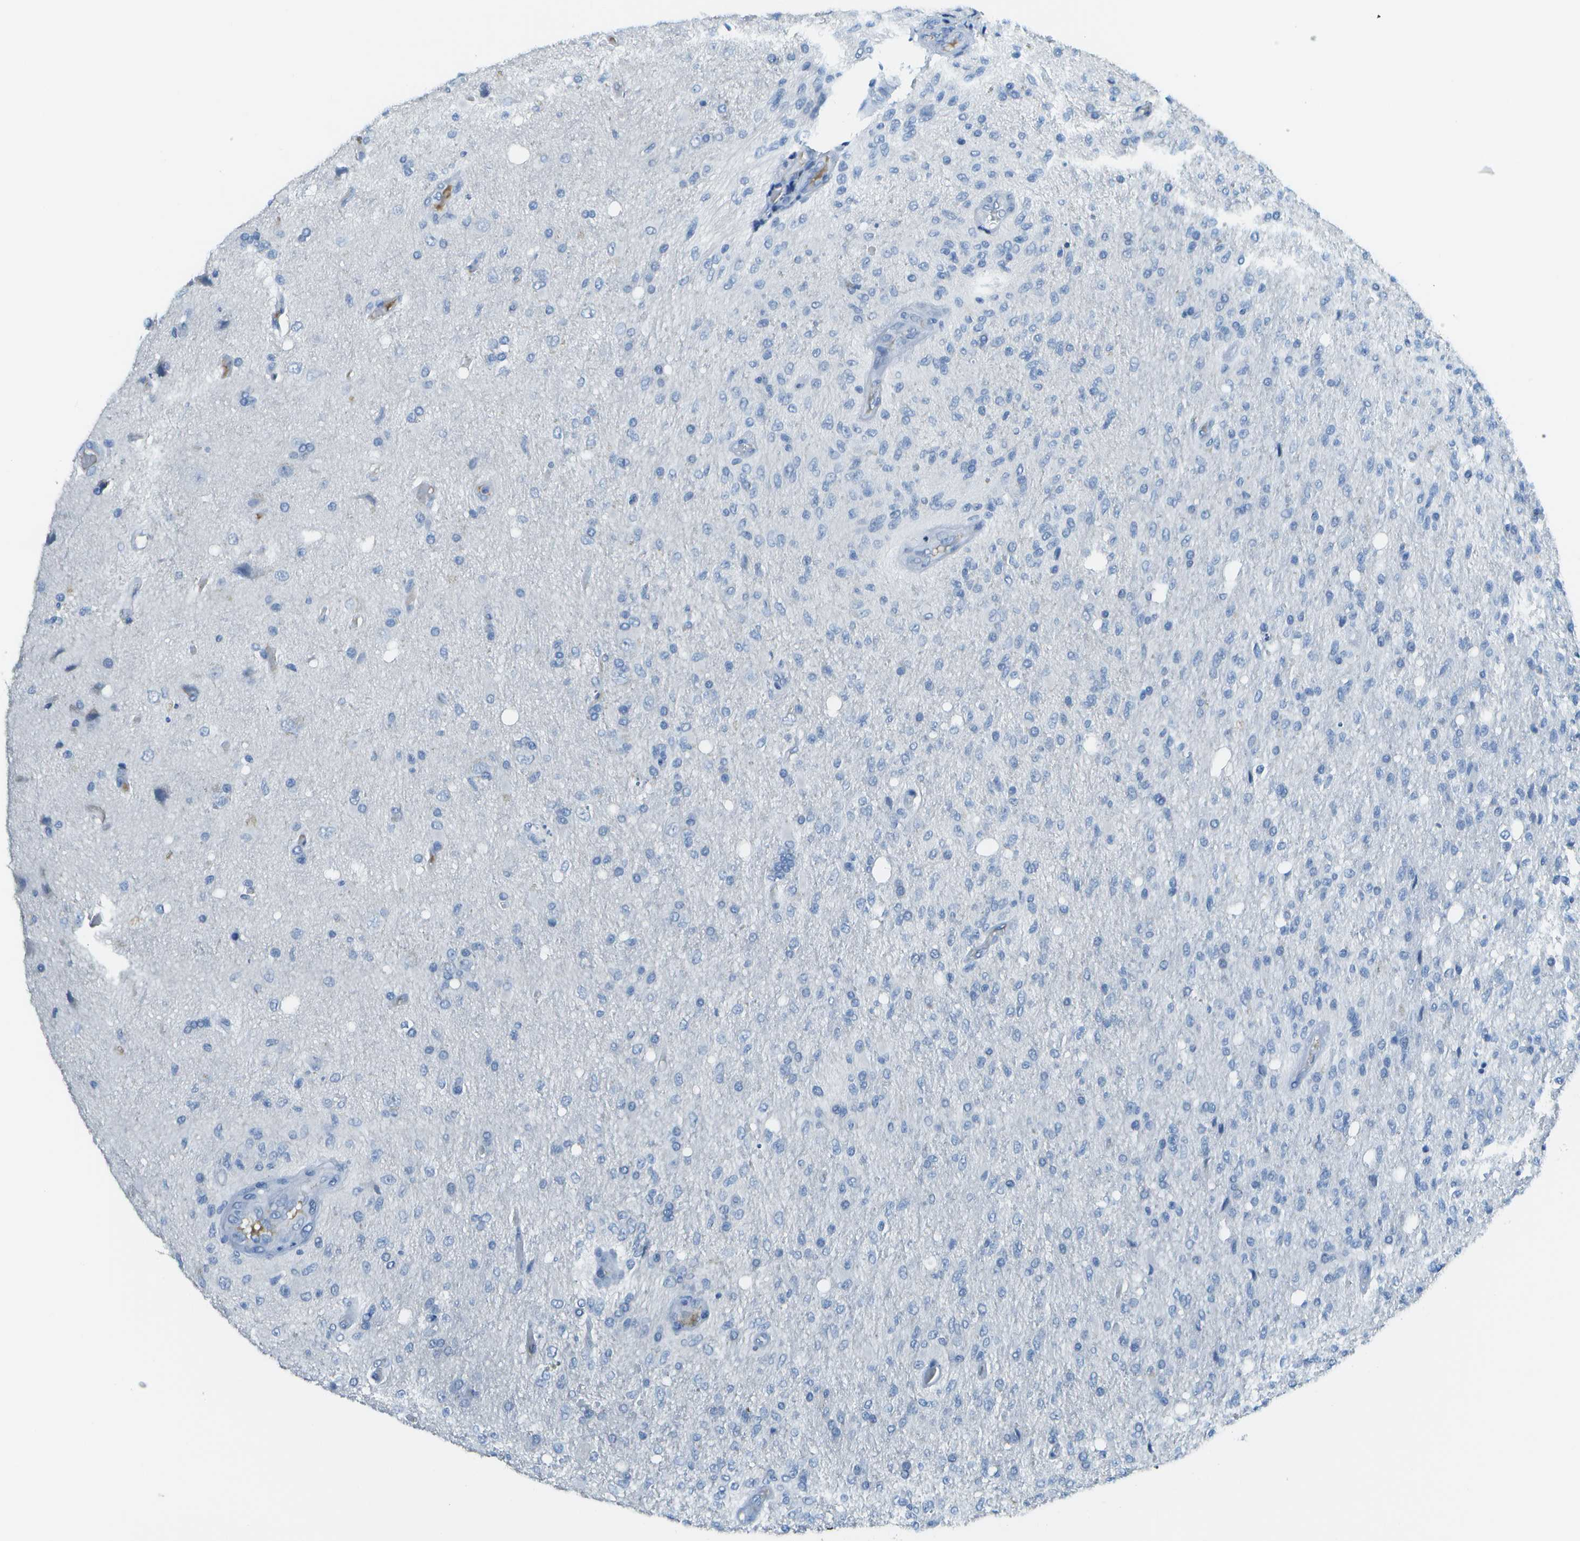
{"staining": {"intensity": "negative", "quantity": "none", "location": "none"}, "tissue": "glioma", "cell_type": "Tumor cells", "image_type": "cancer", "snomed": [{"axis": "morphology", "description": "Normal tissue, NOS"}, {"axis": "morphology", "description": "Glioma, malignant, High grade"}, {"axis": "topography", "description": "Cerebral cortex"}], "caption": "The immunohistochemistry (IHC) photomicrograph has no significant staining in tumor cells of malignant glioma (high-grade) tissue.", "gene": "C1S", "patient": {"sex": "male", "age": 77}}